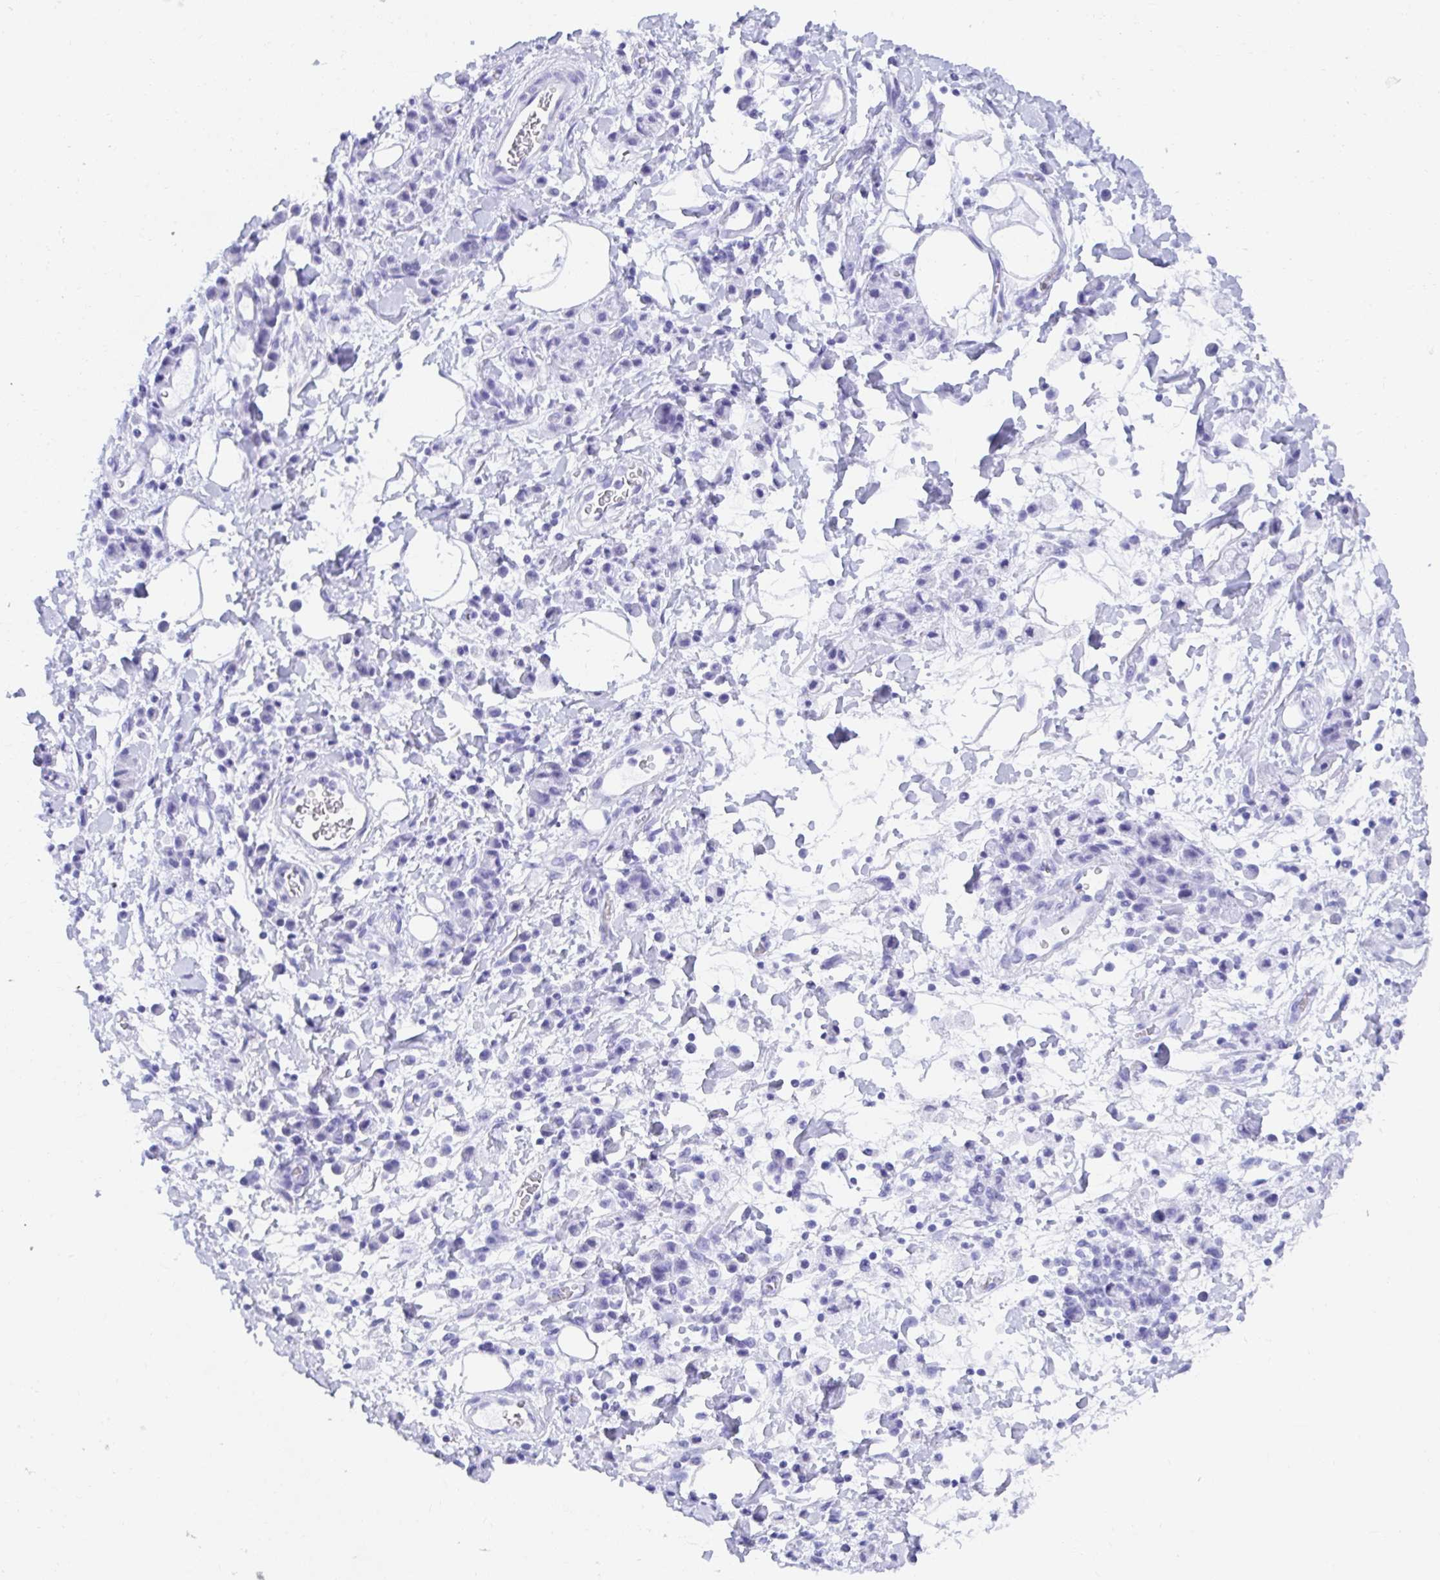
{"staining": {"intensity": "negative", "quantity": "none", "location": "none"}, "tissue": "stomach cancer", "cell_type": "Tumor cells", "image_type": "cancer", "snomed": [{"axis": "morphology", "description": "Adenocarcinoma, NOS"}, {"axis": "topography", "description": "Stomach"}], "caption": "The image displays no significant staining in tumor cells of stomach cancer.", "gene": "PC", "patient": {"sex": "male", "age": 77}}